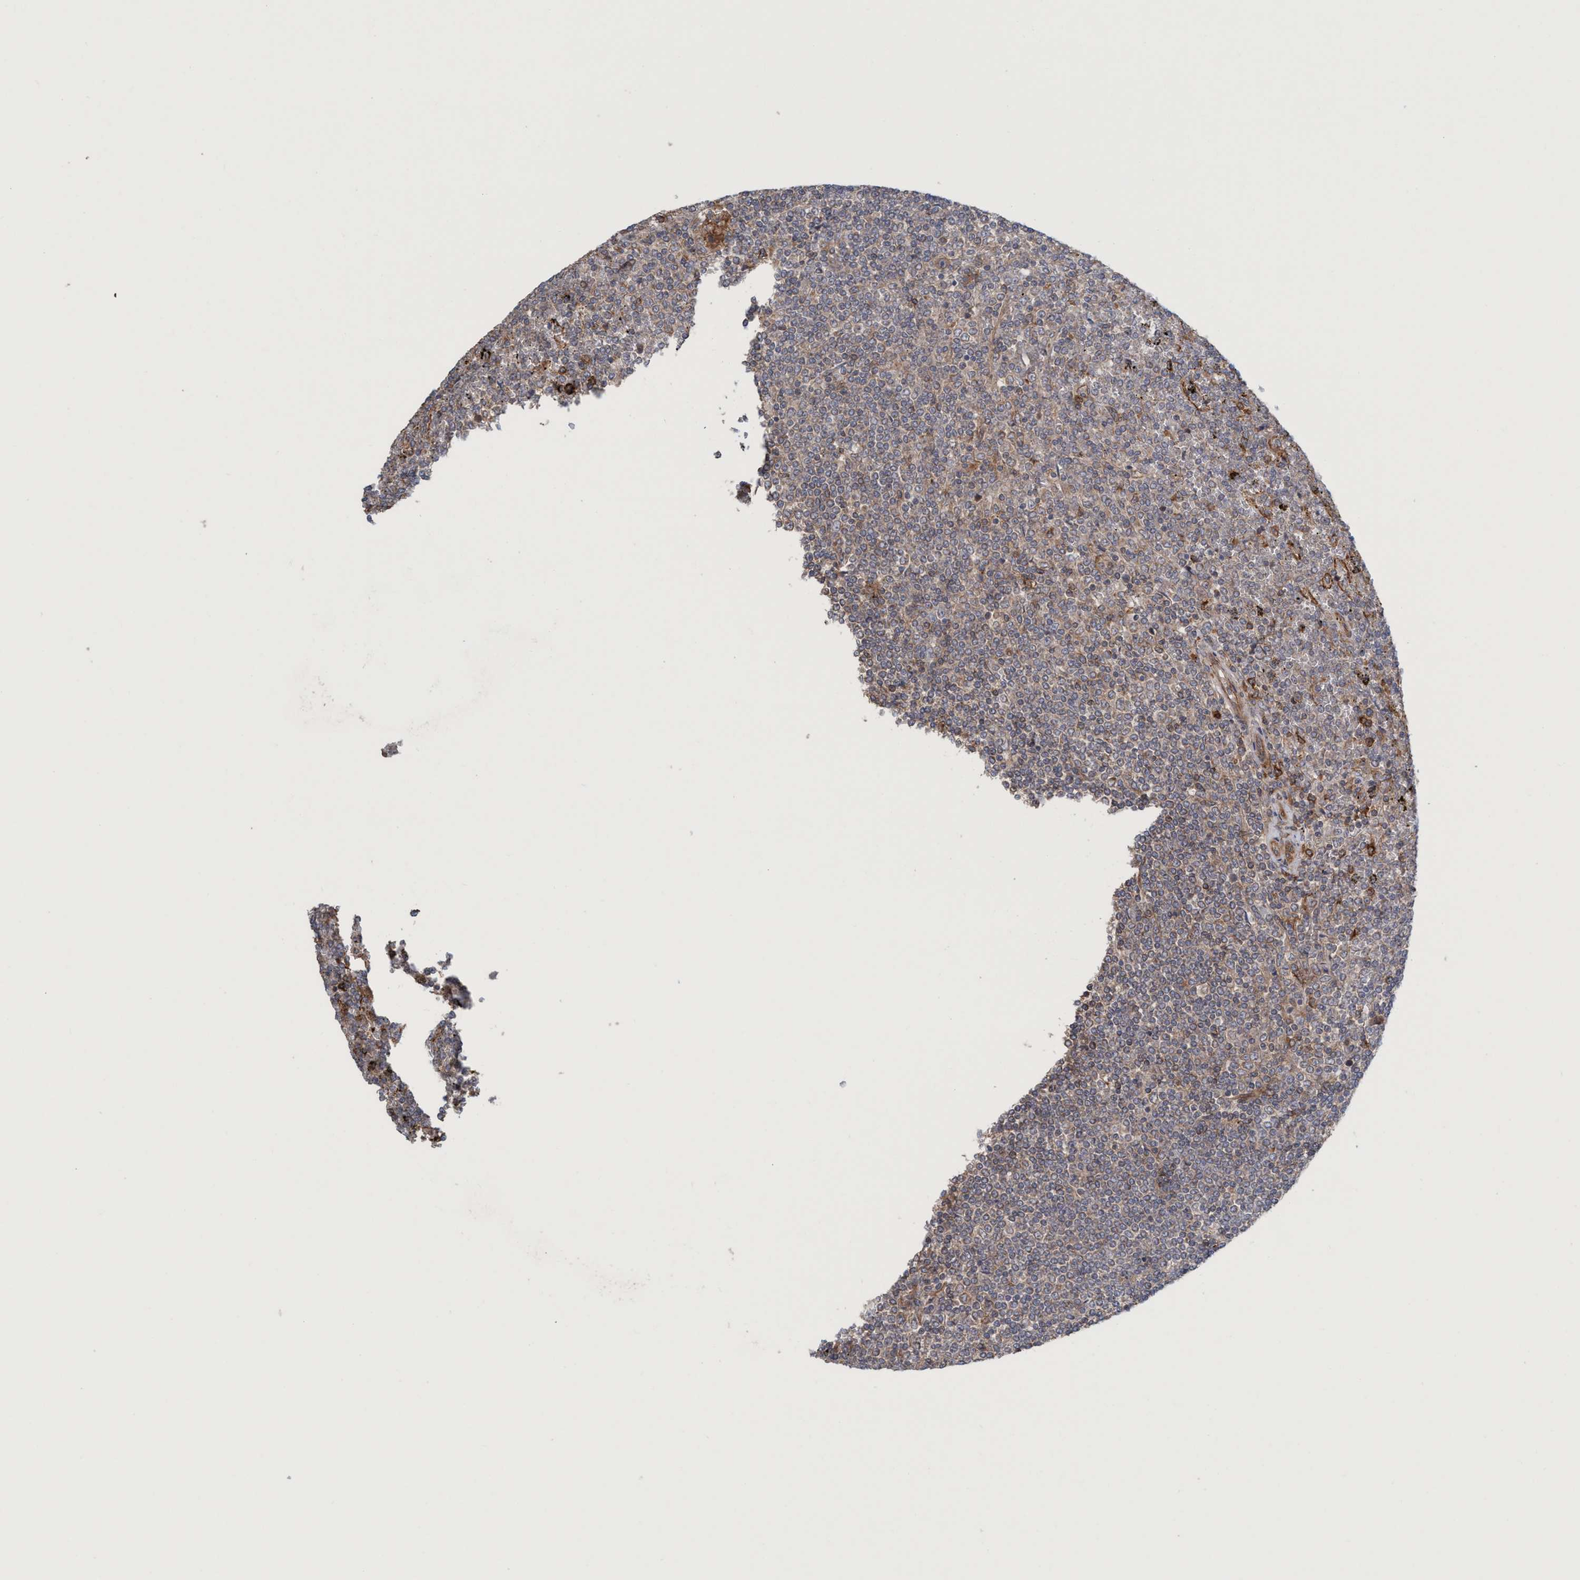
{"staining": {"intensity": "moderate", "quantity": "<25%", "location": "cytoplasmic/membranous"}, "tissue": "lymphoma", "cell_type": "Tumor cells", "image_type": "cancer", "snomed": [{"axis": "morphology", "description": "Malignant lymphoma, non-Hodgkin's type, Low grade"}, {"axis": "topography", "description": "Spleen"}], "caption": "This image shows immunohistochemistry (IHC) staining of human low-grade malignant lymphoma, non-Hodgkin's type, with low moderate cytoplasmic/membranous positivity in about <25% of tumor cells.", "gene": "SPECC1", "patient": {"sex": "female", "age": 19}}